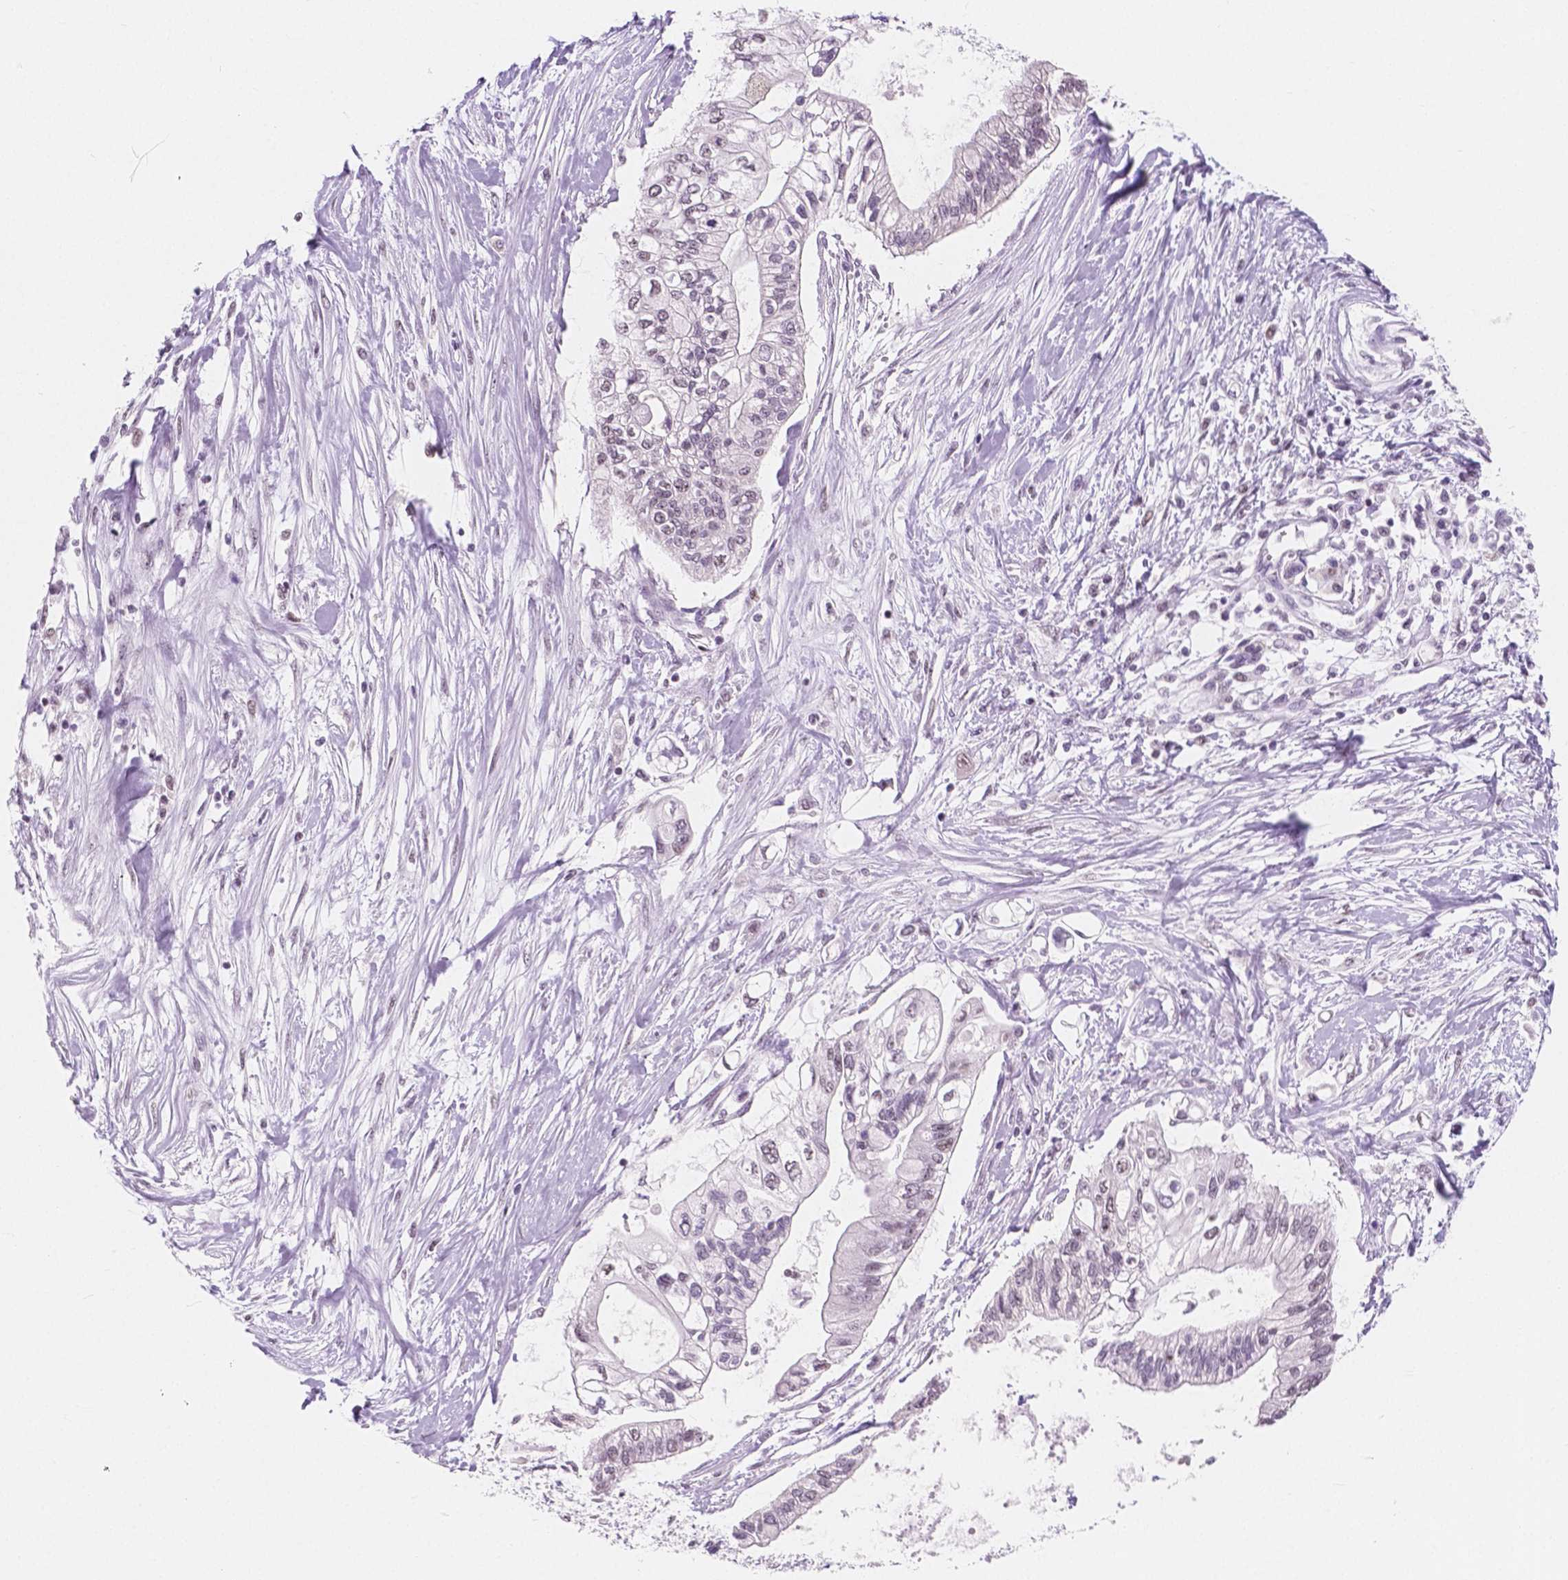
{"staining": {"intensity": "negative", "quantity": "none", "location": "none"}, "tissue": "pancreatic cancer", "cell_type": "Tumor cells", "image_type": "cancer", "snomed": [{"axis": "morphology", "description": "Adenocarcinoma, NOS"}, {"axis": "topography", "description": "Pancreas"}], "caption": "A histopathology image of pancreatic adenocarcinoma stained for a protein reveals no brown staining in tumor cells.", "gene": "NOLC1", "patient": {"sex": "female", "age": 77}}